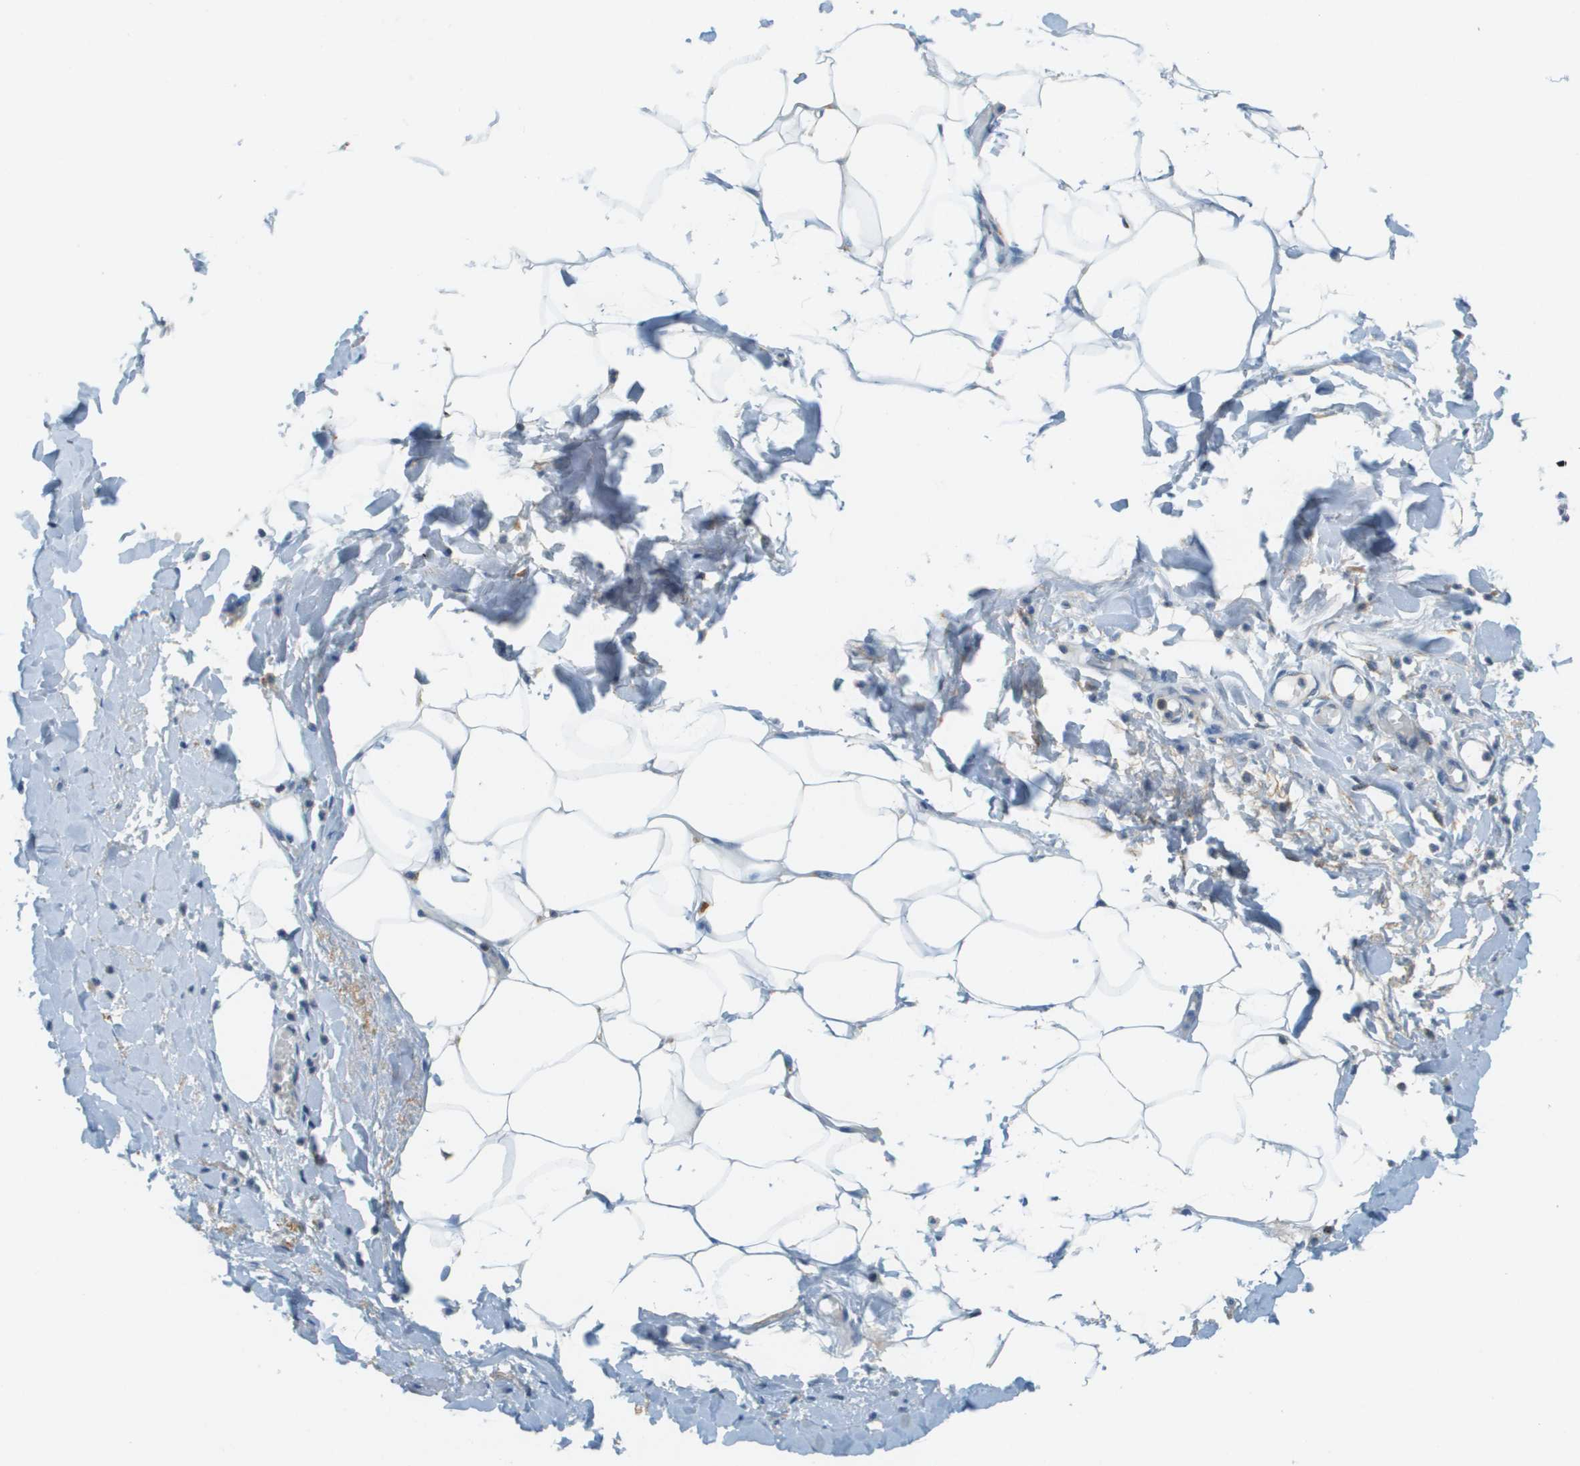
{"staining": {"intensity": "negative", "quantity": "none", "location": "none"}, "tissue": "adipose tissue", "cell_type": "Adipocytes", "image_type": "normal", "snomed": [{"axis": "morphology", "description": "Normal tissue, NOS"}, {"axis": "topography", "description": "Soft tissue"}, {"axis": "topography", "description": "Vascular tissue"}], "caption": "Histopathology image shows no protein positivity in adipocytes of unremarkable adipose tissue. (DAB (3,3'-diaminobenzidine) IHC visualized using brightfield microscopy, high magnification).", "gene": "PLBD2", "patient": {"sex": "female", "age": 35}}